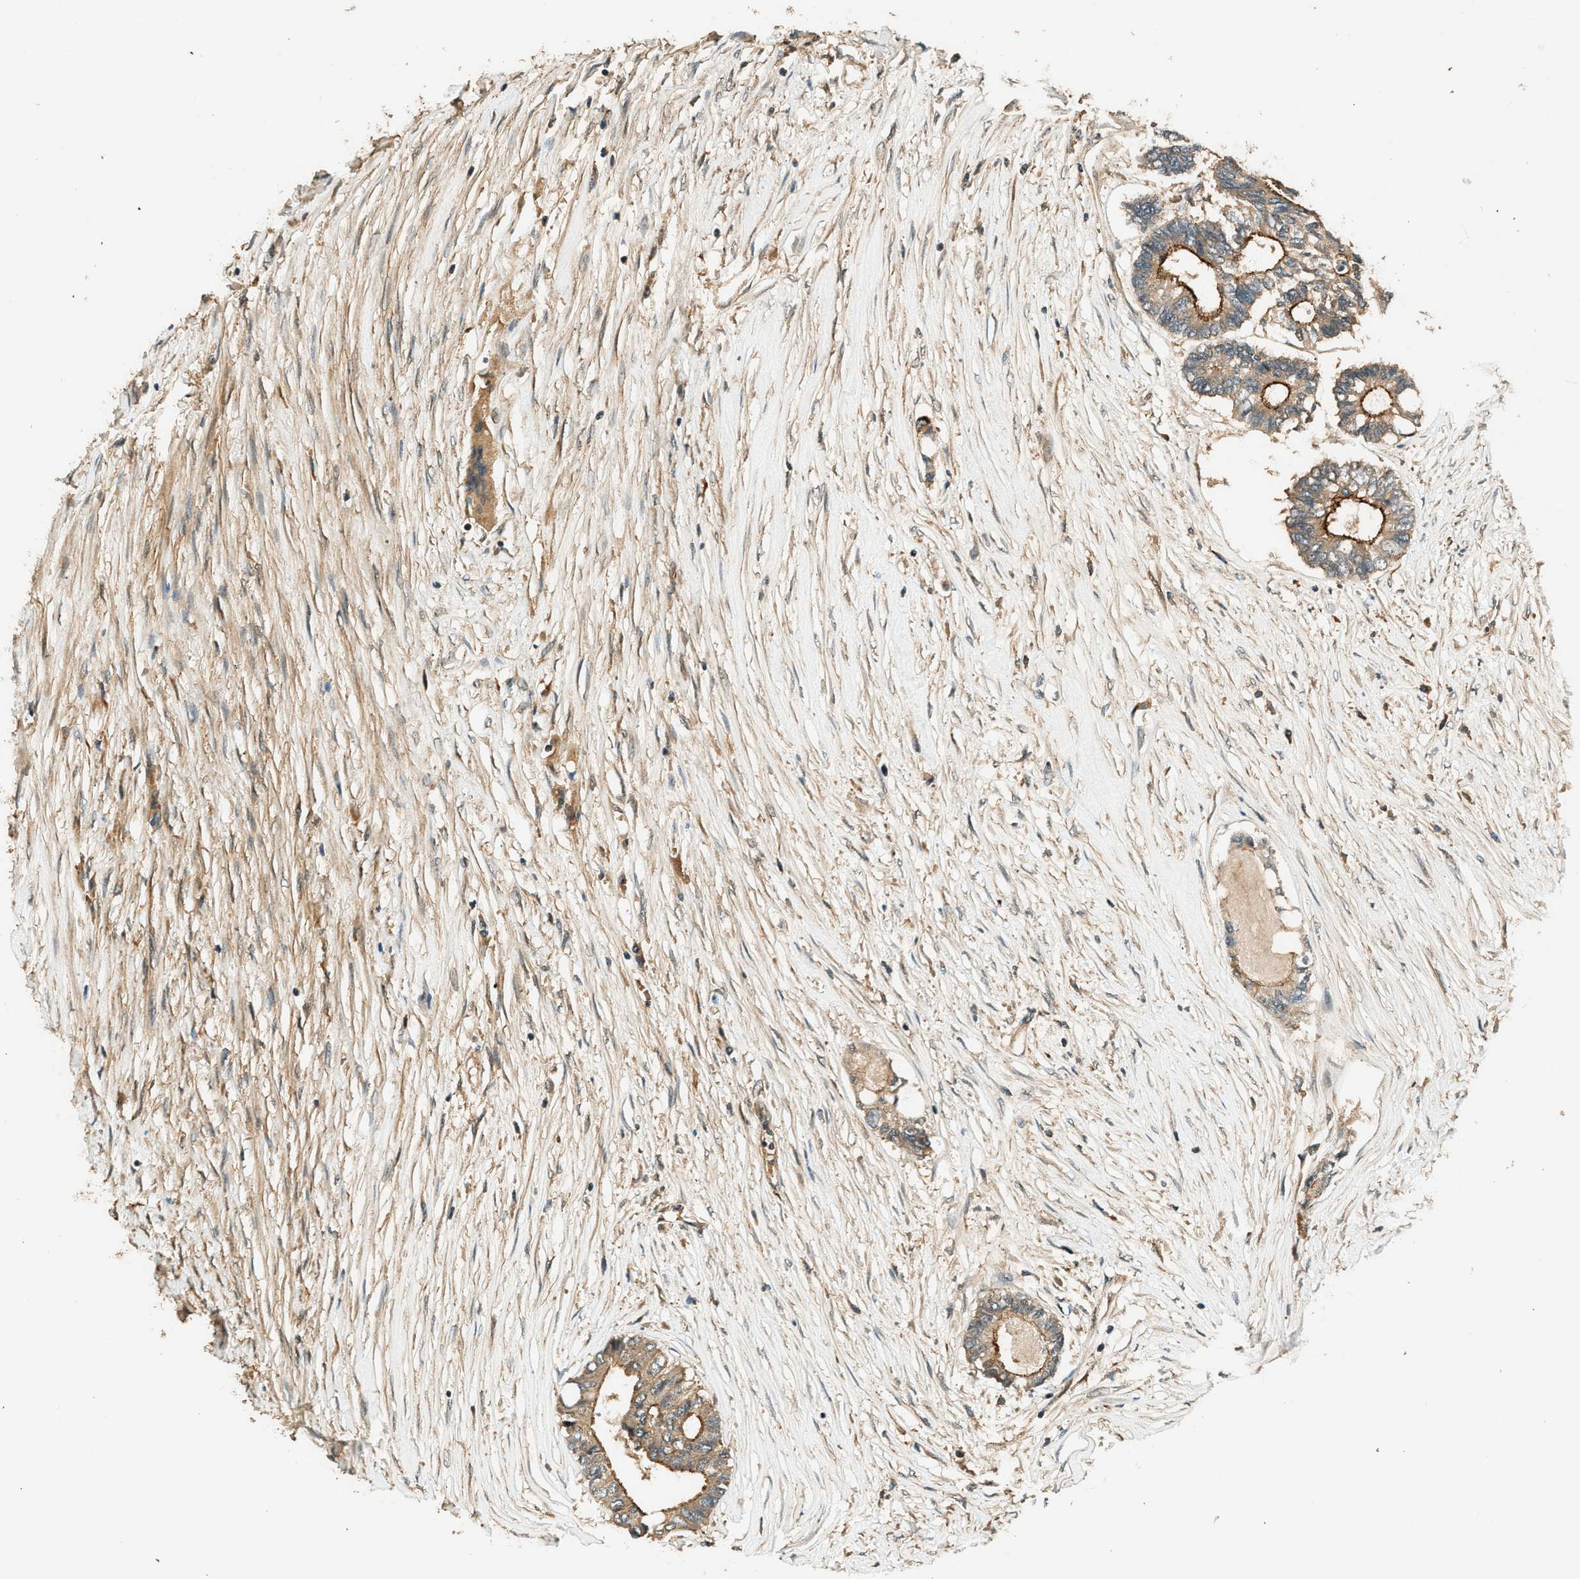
{"staining": {"intensity": "strong", "quantity": "25%-75%", "location": "cytoplasmic/membranous"}, "tissue": "colorectal cancer", "cell_type": "Tumor cells", "image_type": "cancer", "snomed": [{"axis": "morphology", "description": "Adenocarcinoma, NOS"}, {"axis": "topography", "description": "Rectum"}], "caption": "The photomicrograph demonstrates immunohistochemical staining of colorectal adenocarcinoma. There is strong cytoplasmic/membranous positivity is seen in approximately 25%-75% of tumor cells. (Stains: DAB in brown, nuclei in blue, Microscopy: brightfield microscopy at high magnification).", "gene": "ARHGEF11", "patient": {"sex": "male", "age": 63}}